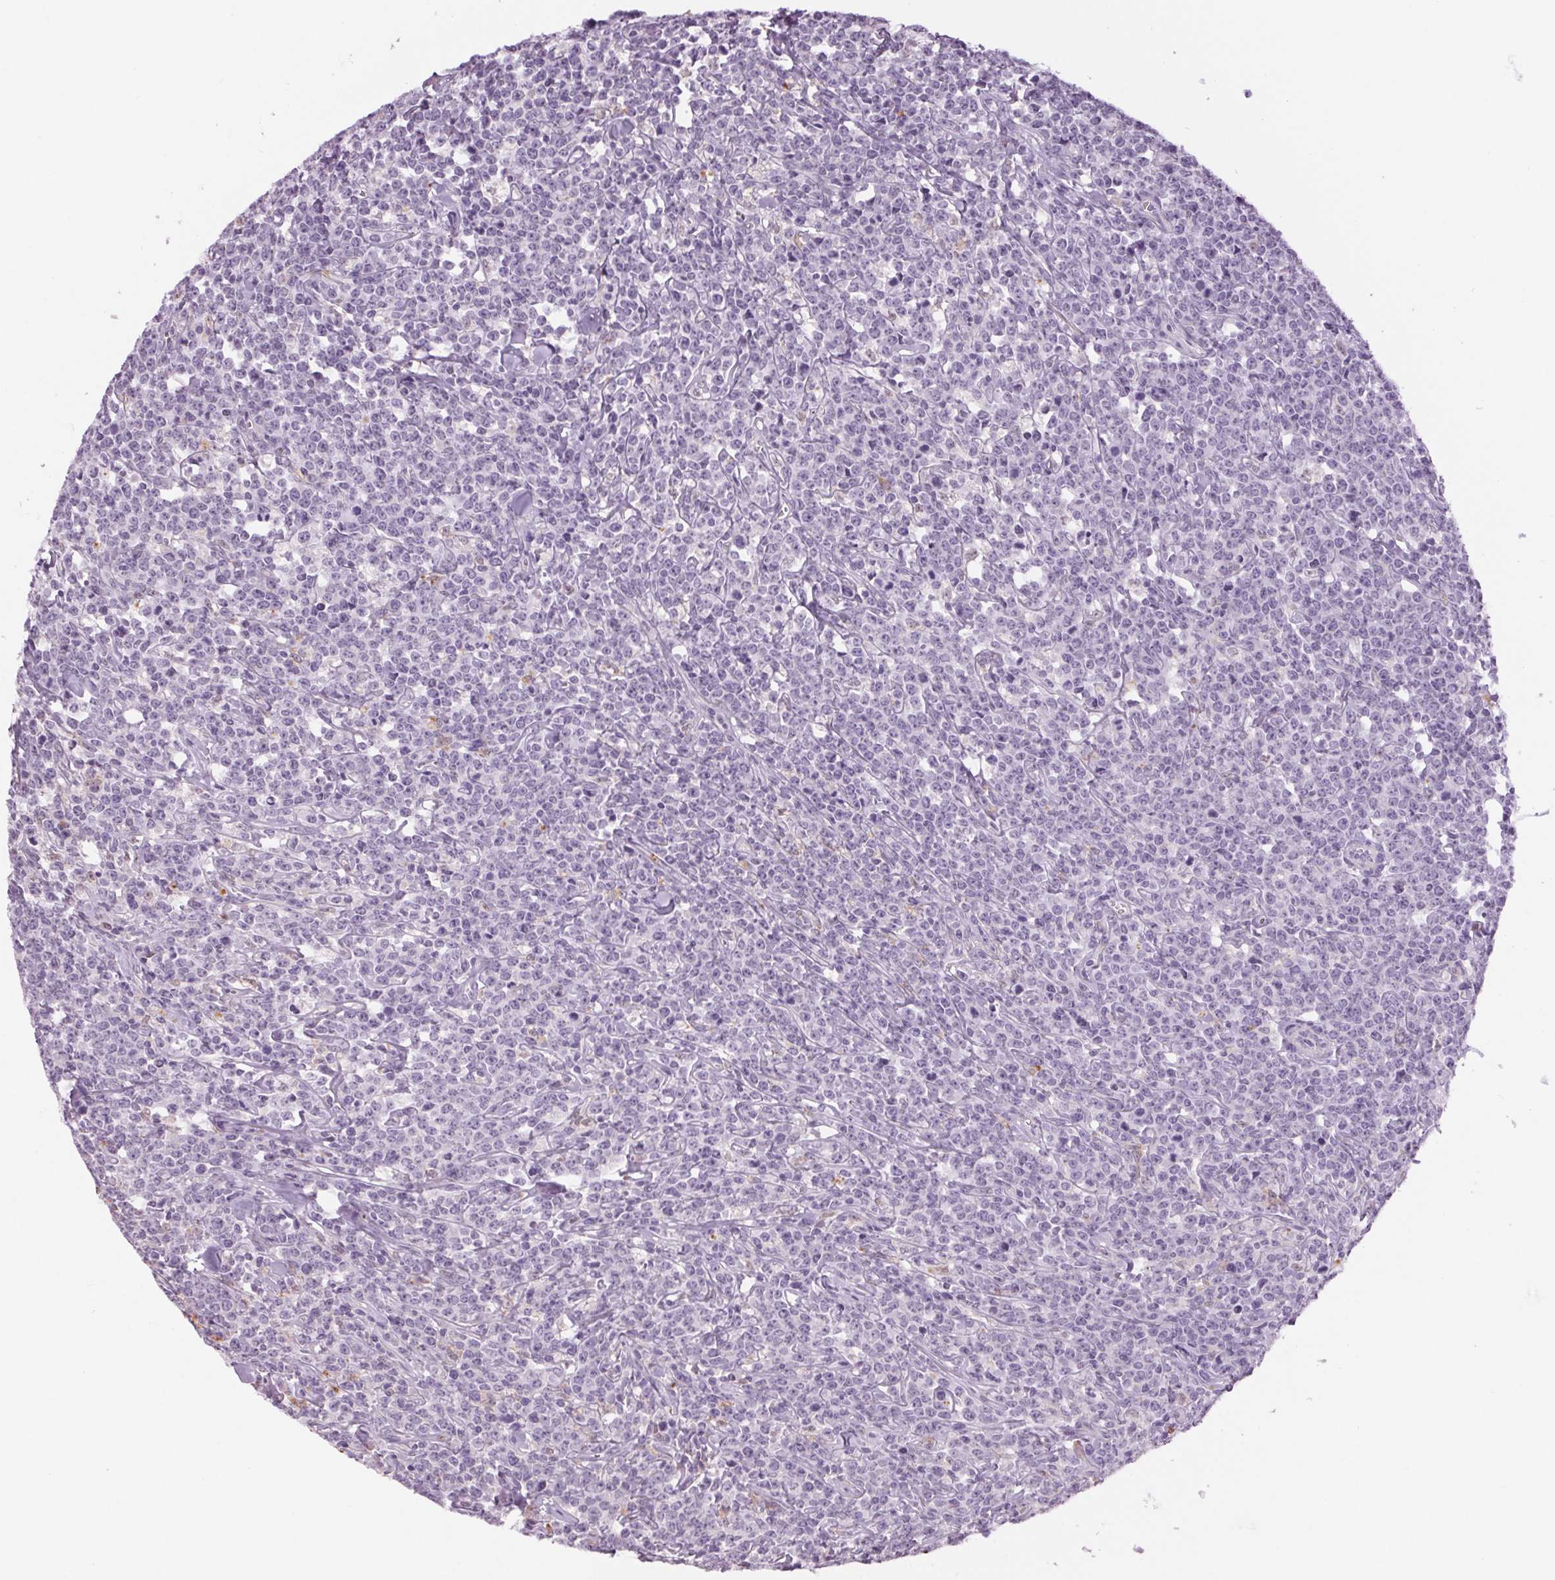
{"staining": {"intensity": "negative", "quantity": "none", "location": "none"}, "tissue": "lymphoma", "cell_type": "Tumor cells", "image_type": "cancer", "snomed": [{"axis": "morphology", "description": "Malignant lymphoma, non-Hodgkin's type, High grade"}, {"axis": "topography", "description": "Small intestine"}], "caption": "This is an immunohistochemistry photomicrograph of human lymphoma. There is no expression in tumor cells.", "gene": "MPO", "patient": {"sex": "female", "age": 56}}